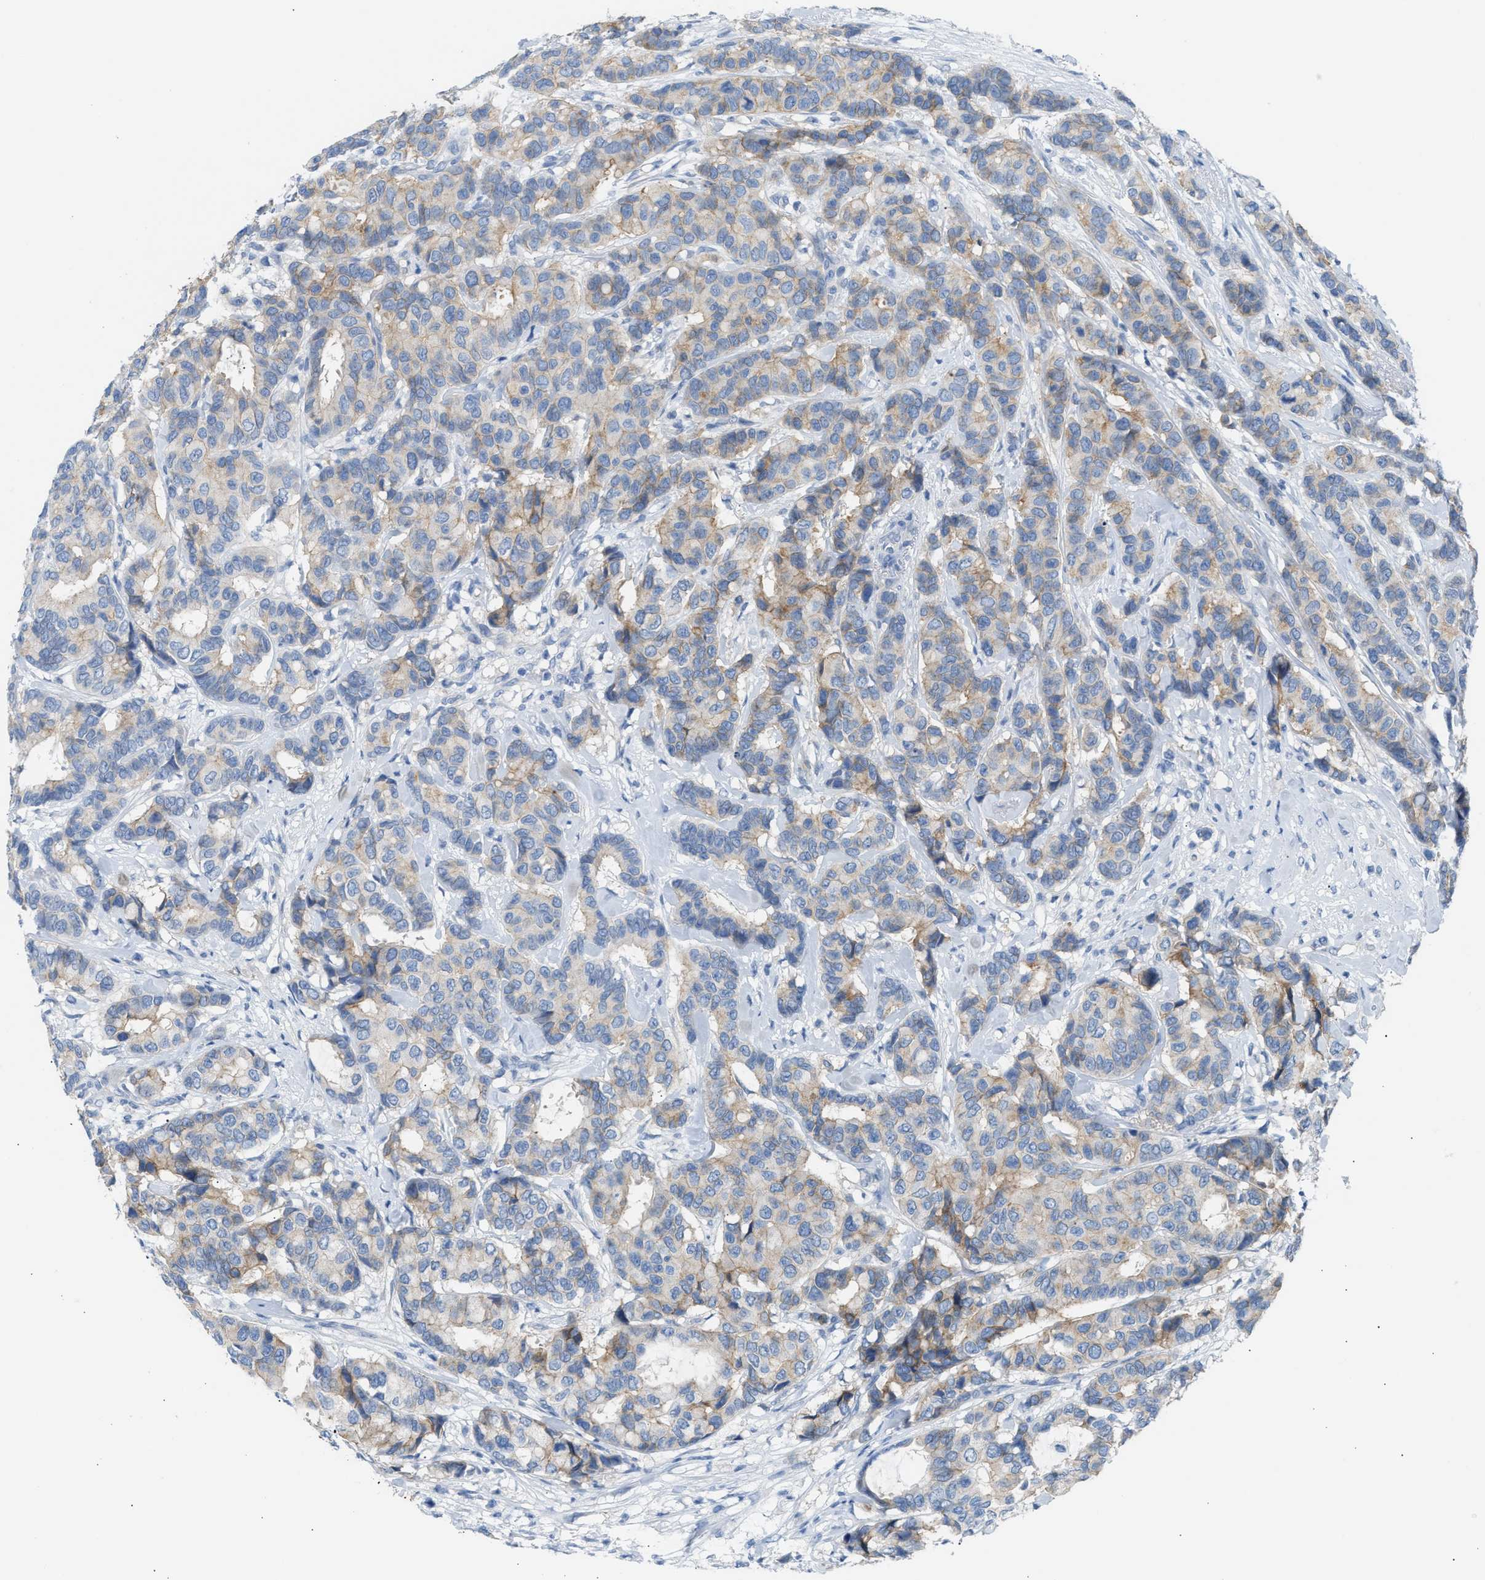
{"staining": {"intensity": "weak", "quantity": "25%-75%", "location": "cytoplasmic/membranous"}, "tissue": "breast cancer", "cell_type": "Tumor cells", "image_type": "cancer", "snomed": [{"axis": "morphology", "description": "Duct carcinoma"}, {"axis": "topography", "description": "Breast"}], "caption": "The photomicrograph shows a brown stain indicating the presence of a protein in the cytoplasmic/membranous of tumor cells in intraductal carcinoma (breast).", "gene": "ERBB2", "patient": {"sex": "female", "age": 87}}